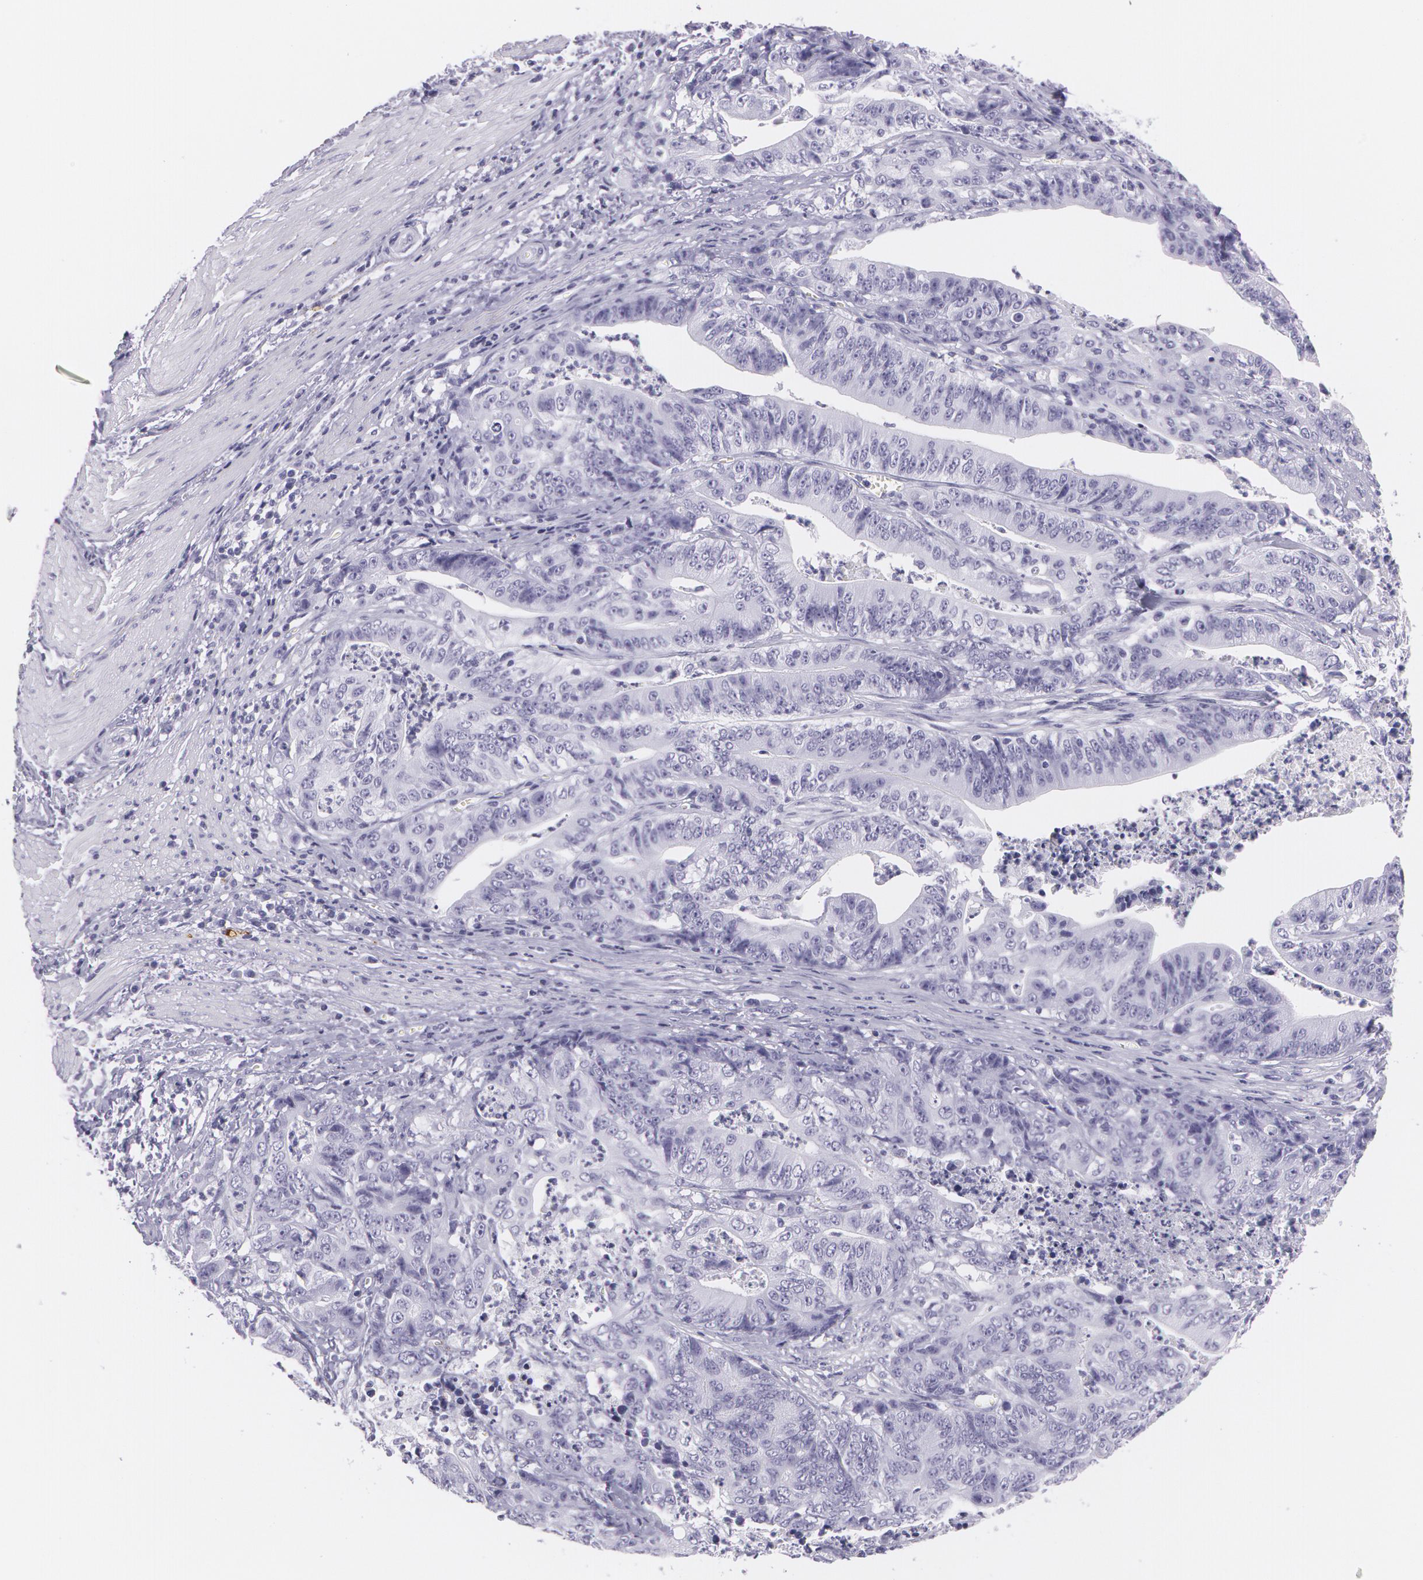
{"staining": {"intensity": "negative", "quantity": "none", "location": "none"}, "tissue": "stomach cancer", "cell_type": "Tumor cells", "image_type": "cancer", "snomed": [{"axis": "morphology", "description": "Adenocarcinoma, NOS"}, {"axis": "topography", "description": "Stomach, lower"}], "caption": "High magnification brightfield microscopy of stomach cancer (adenocarcinoma) stained with DAB (brown) and counterstained with hematoxylin (blue): tumor cells show no significant positivity.", "gene": "SNCG", "patient": {"sex": "female", "age": 86}}